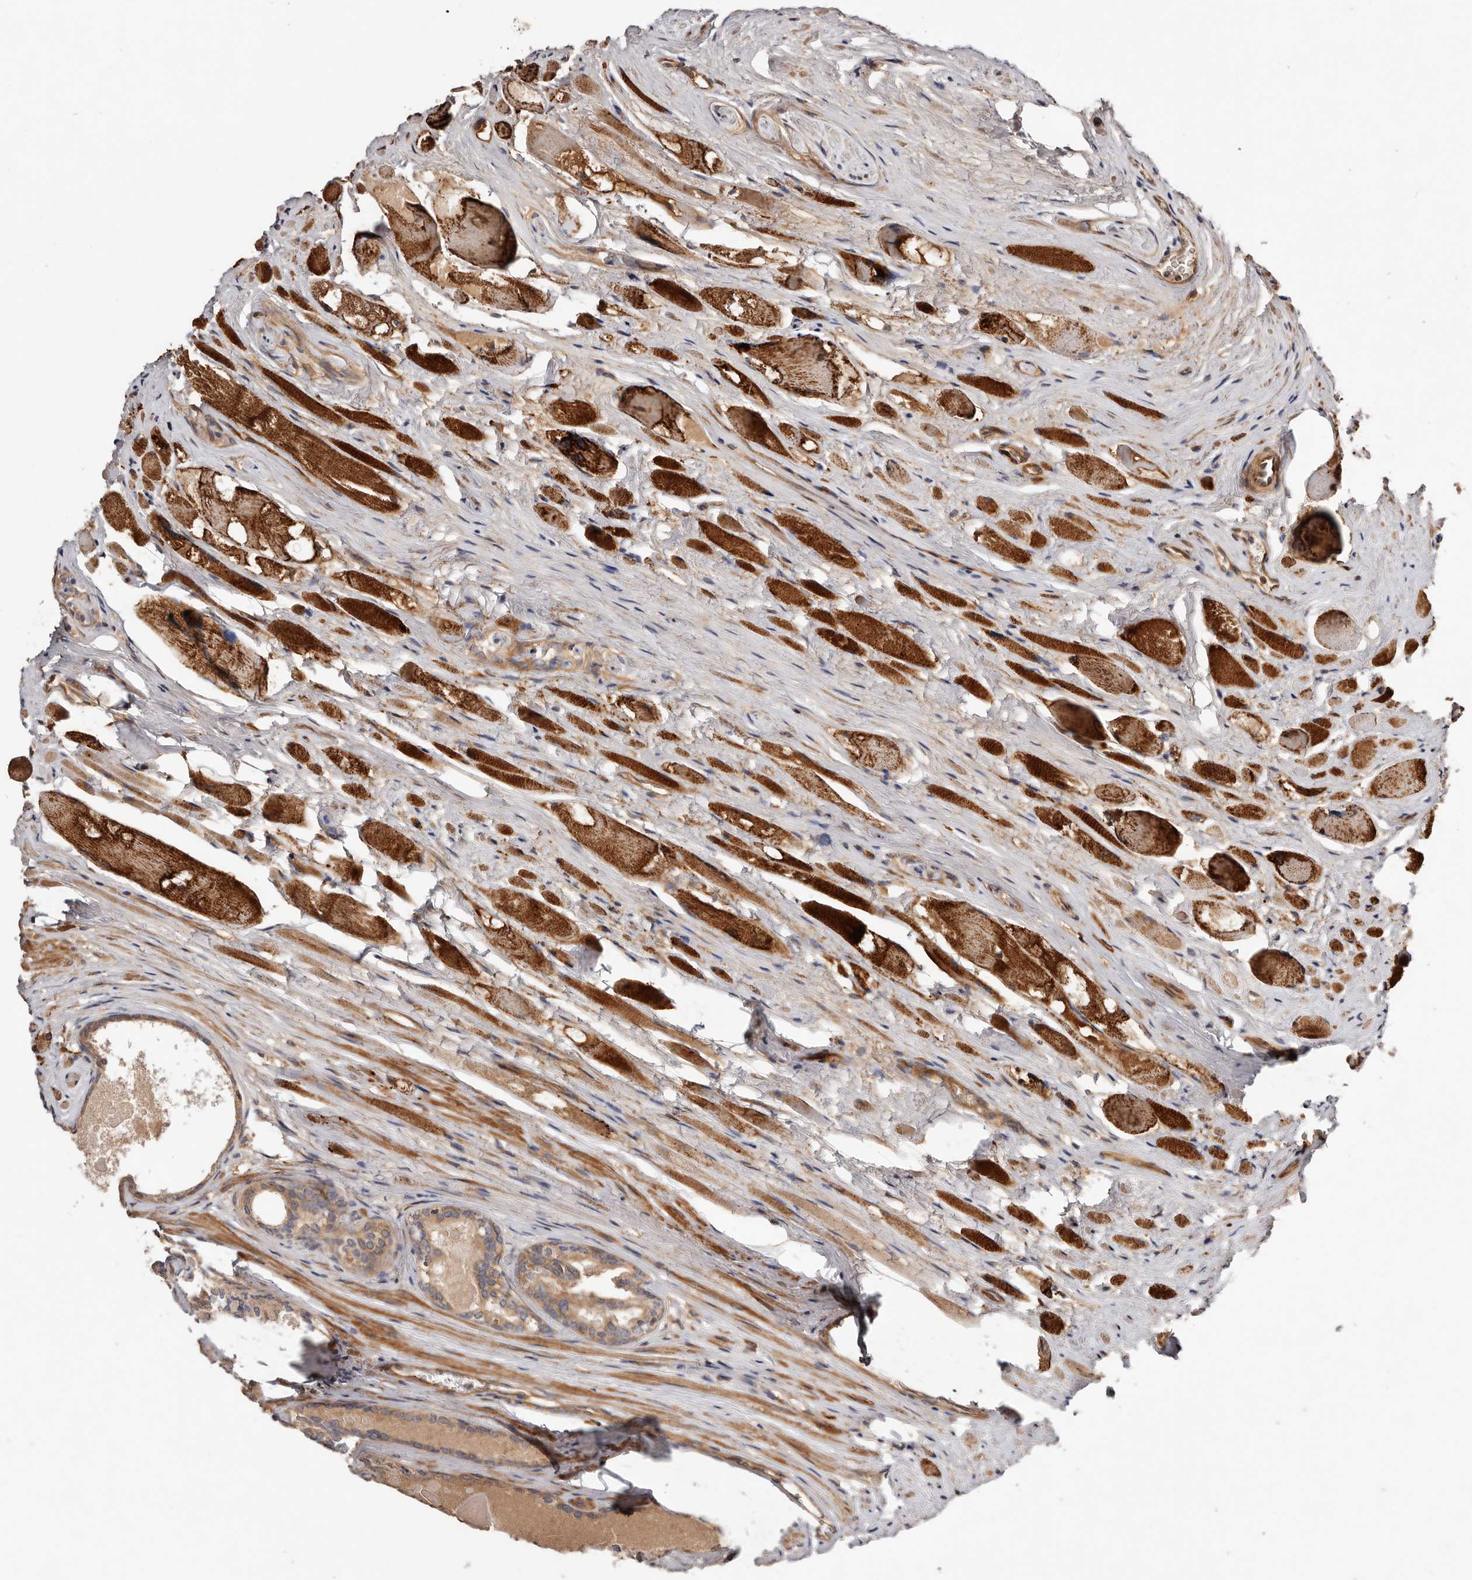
{"staining": {"intensity": "moderate", "quantity": ">75%", "location": "cytoplasmic/membranous"}, "tissue": "prostate cancer", "cell_type": "Tumor cells", "image_type": "cancer", "snomed": [{"axis": "morphology", "description": "Adenocarcinoma, Low grade"}, {"axis": "topography", "description": "Prostate"}], "caption": "Immunohistochemistry (IHC) image of low-grade adenocarcinoma (prostate) stained for a protein (brown), which exhibits medium levels of moderate cytoplasmic/membranous expression in approximately >75% of tumor cells.", "gene": "MACF1", "patient": {"sex": "male", "age": 72}}